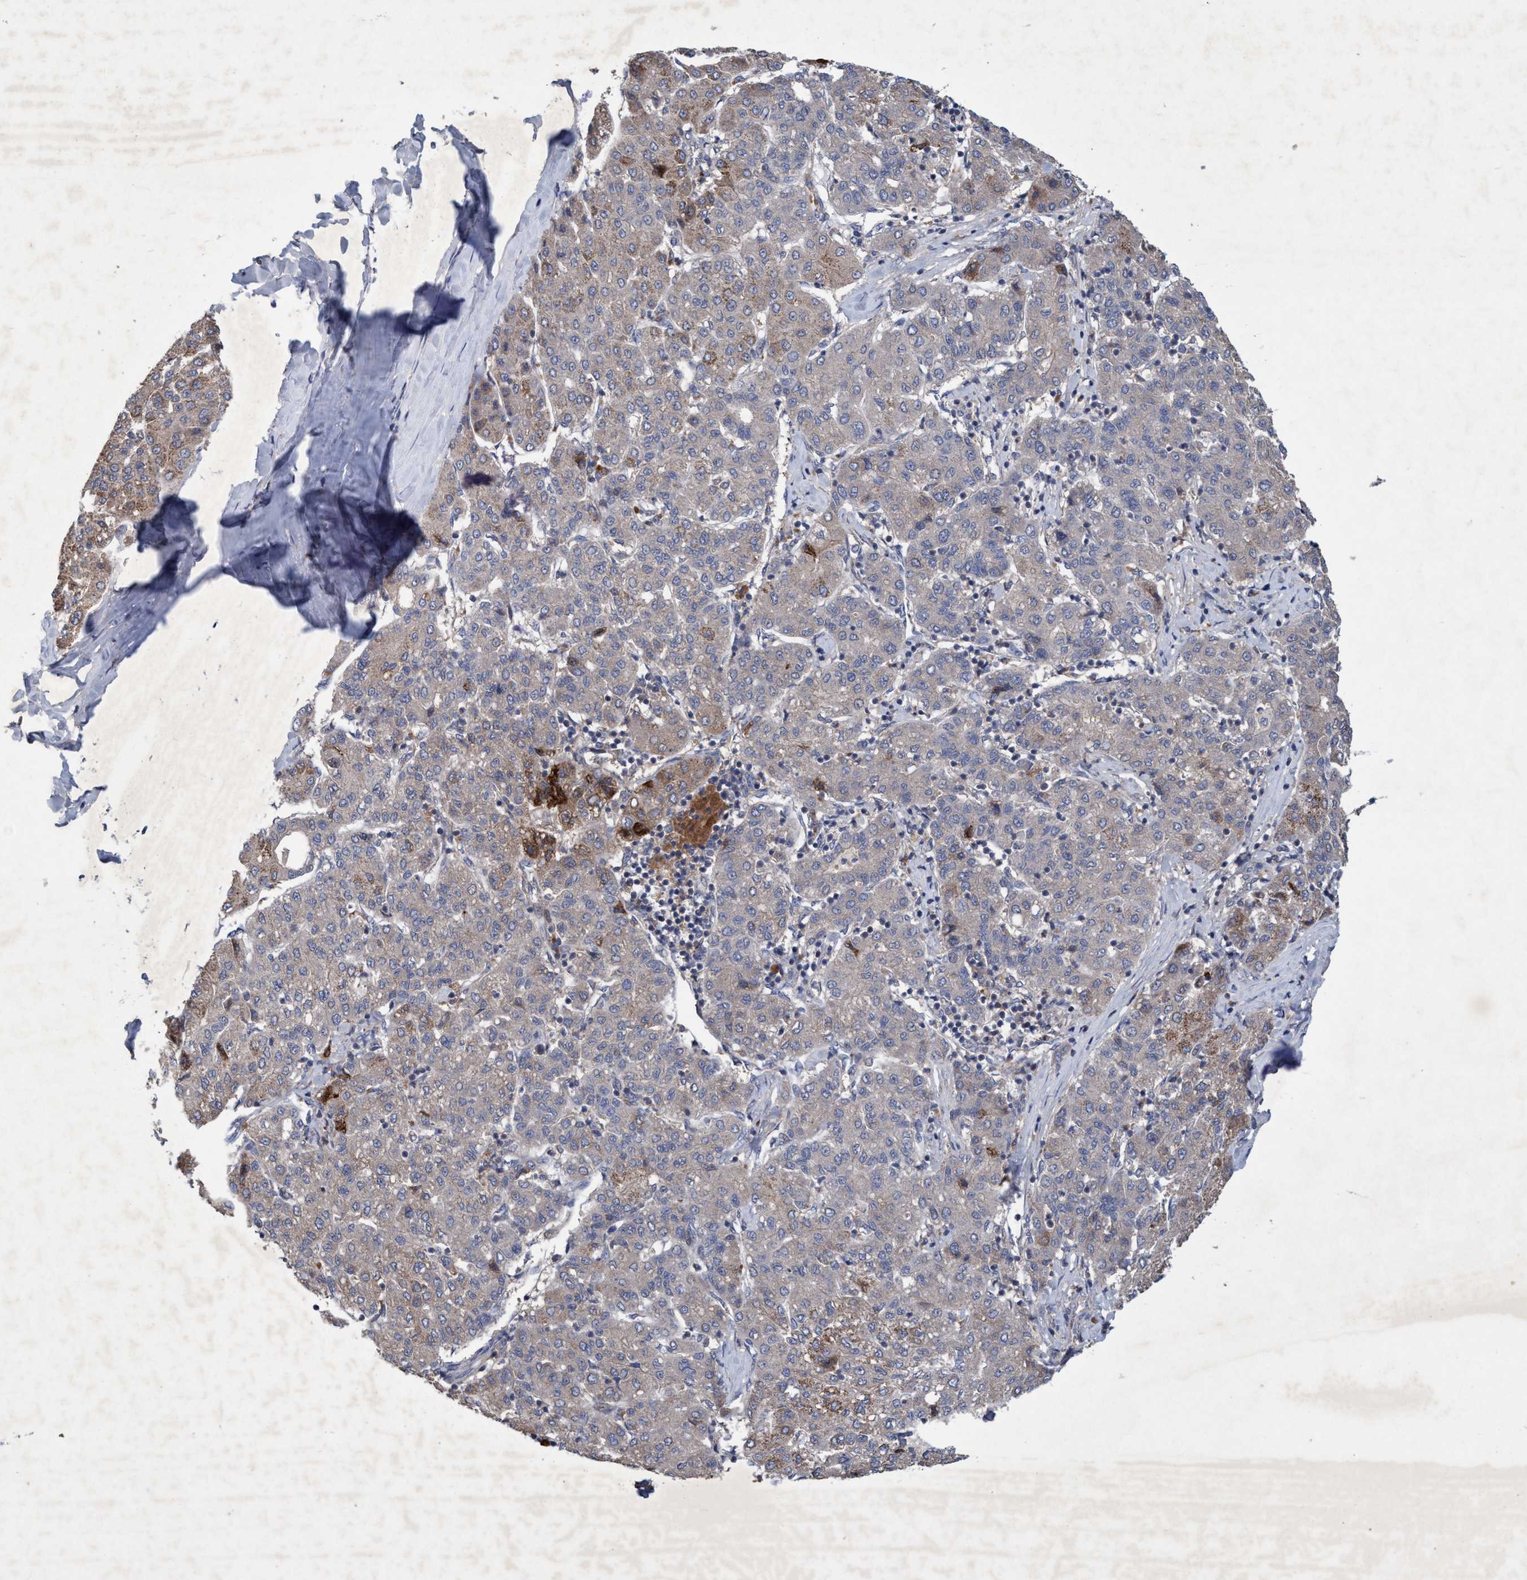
{"staining": {"intensity": "weak", "quantity": "<25%", "location": "cytoplasmic/membranous"}, "tissue": "liver cancer", "cell_type": "Tumor cells", "image_type": "cancer", "snomed": [{"axis": "morphology", "description": "Carcinoma, Hepatocellular, NOS"}, {"axis": "topography", "description": "Liver"}], "caption": "High power microscopy micrograph of an IHC photomicrograph of liver cancer, revealing no significant staining in tumor cells.", "gene": "ZNF677", "patient": {"sex": "male", "age": 65}}